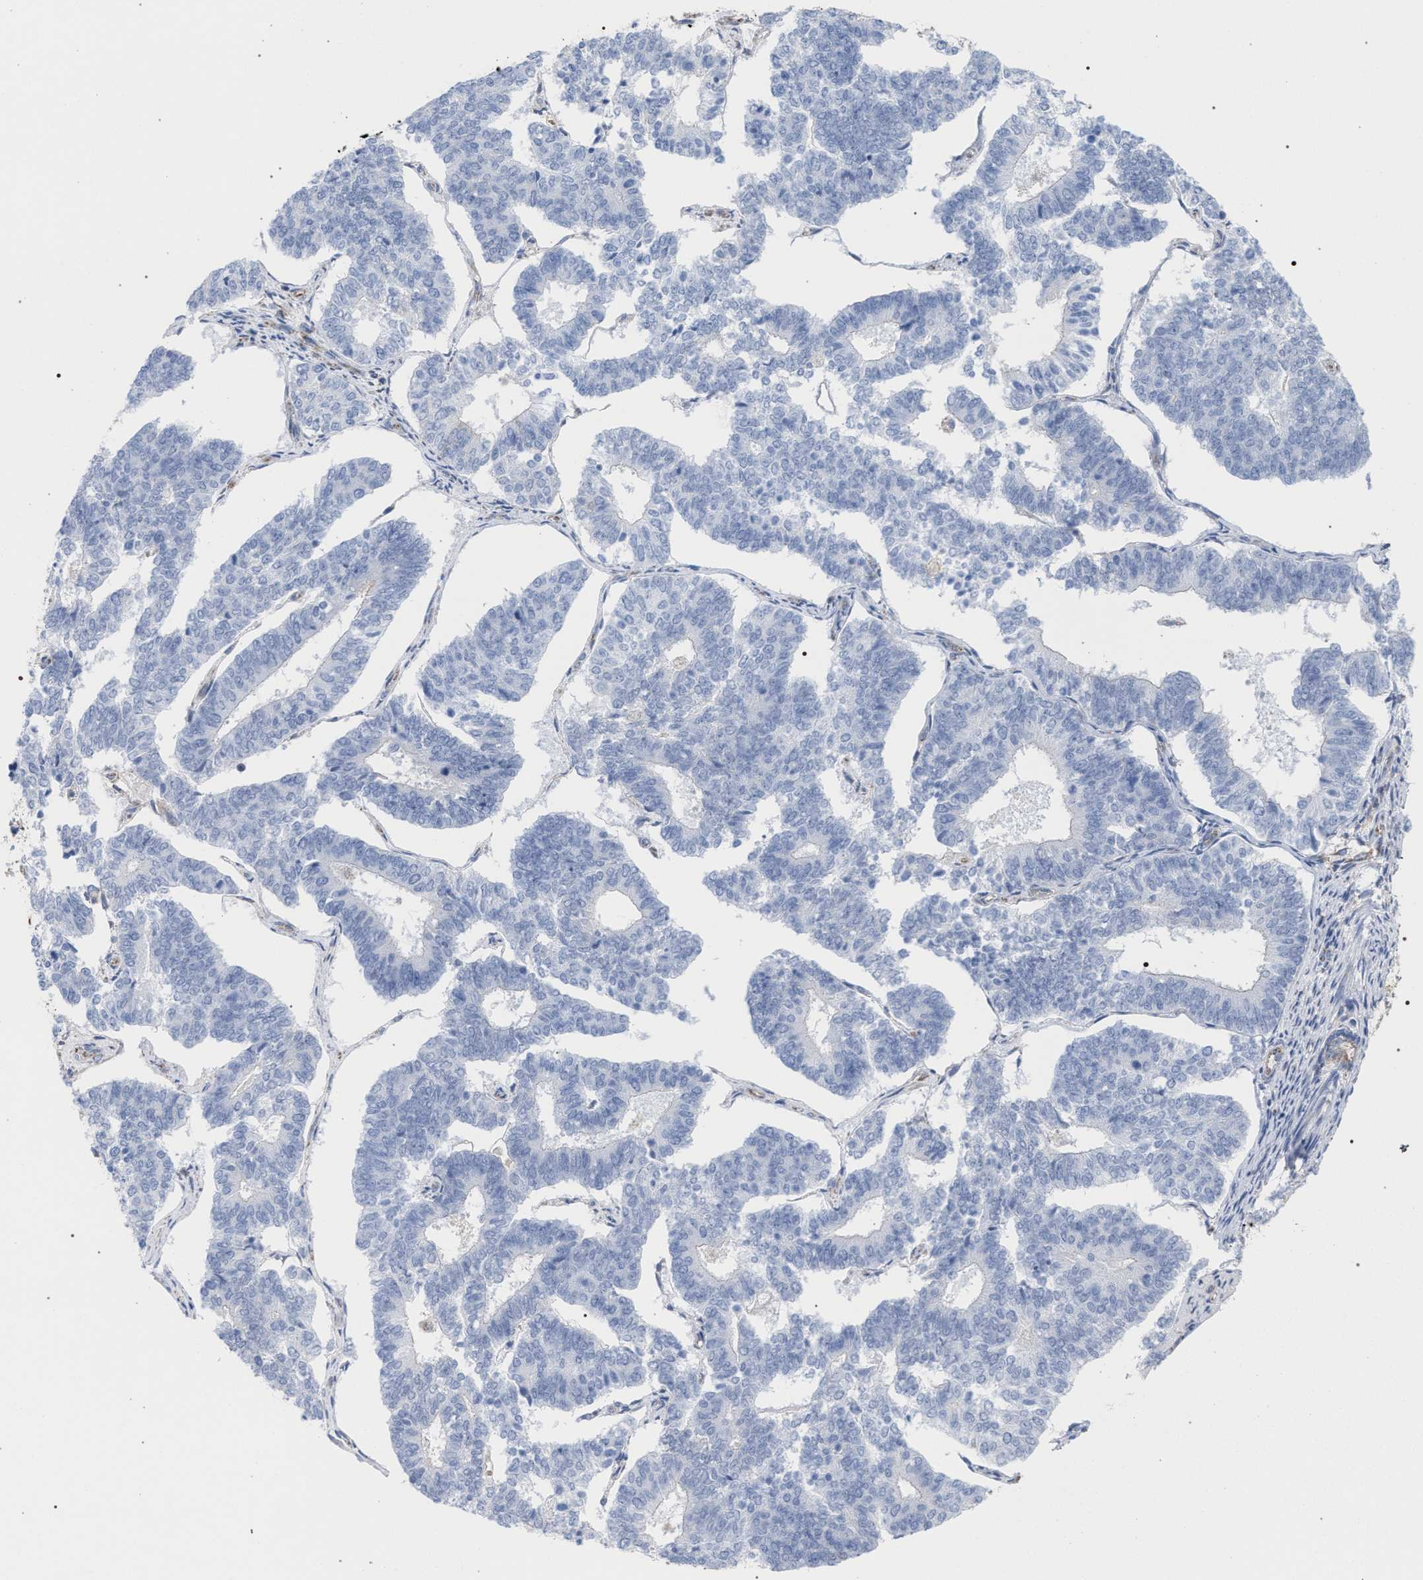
{"staining": {"intensity": "negative", "quantity": "none", "location": "none"}, "tissue": "endometrial cancer", "cell_type": "Tumor cells", "image_type": "cancer", "snomed": [{"axis": "morphology", "description": "Adenocarcinoma, NOS"}, {"axis": "topography", "description": "Endometrium"}], "caption": "Endometrial cancer stained for a protein using immunohistochemistry reveals no staining tumor cells.", "gene": "ECI2", "patient": {"sex": "female", "age": 70}}